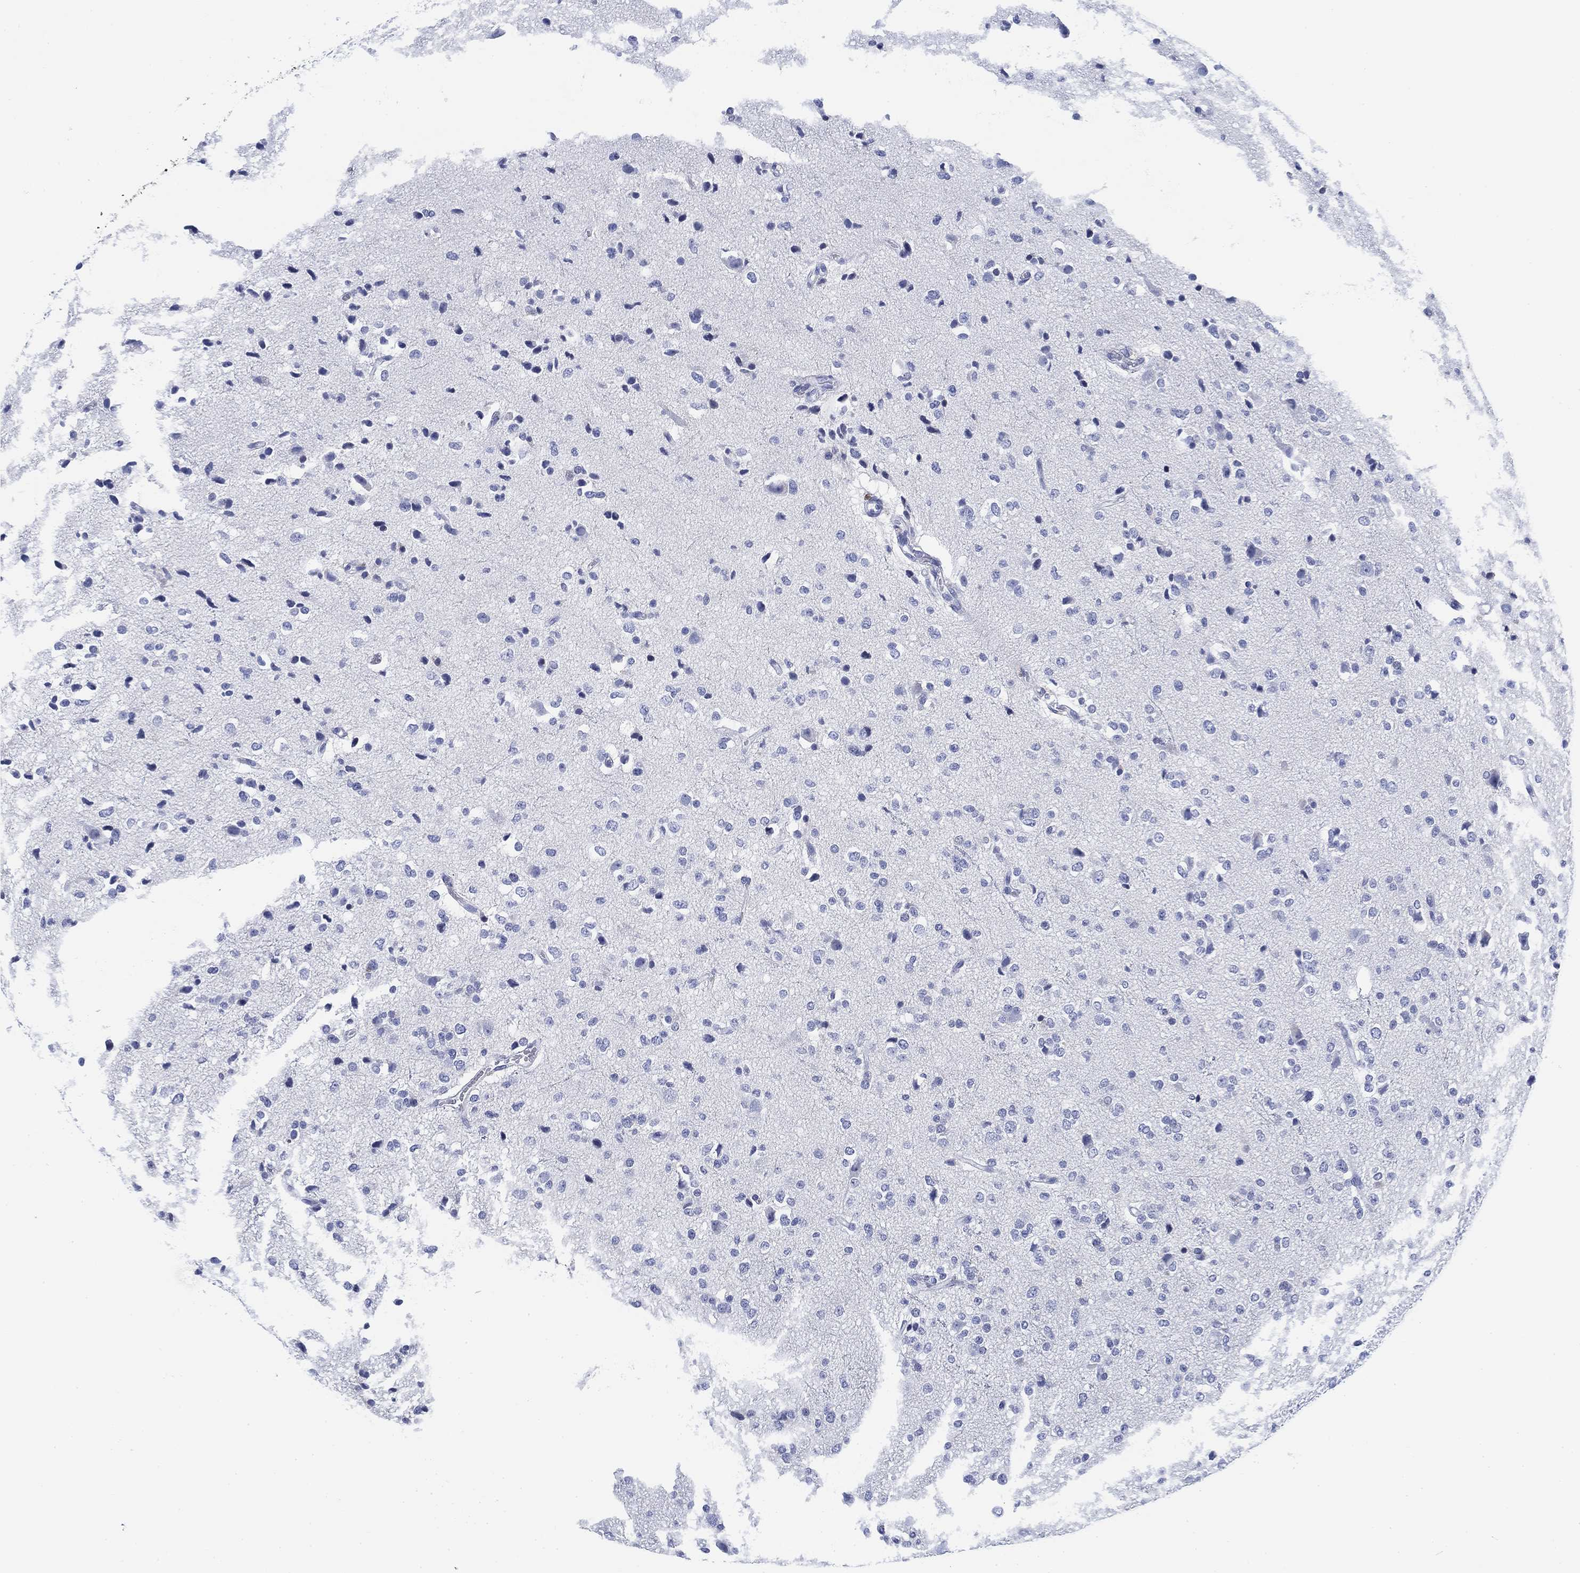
{"staining": {"intensity": "negative", "quantity": "none", "location": "none"}, "tissue": "glioma", "cell_type": "Tumor cells", "image_type": "cancer", "snomed": [{"axis": "morphology", "description": "Glioma, malignant, Low grade"}, {"axis": "topography", "description": "Brain"}], "caption": "The IHC micrograph has no significant expression in tumor cells of malignant low-grade glioma tissue.", "gene": "FYB1", "patient": {"sex": "male", "age": 41}}